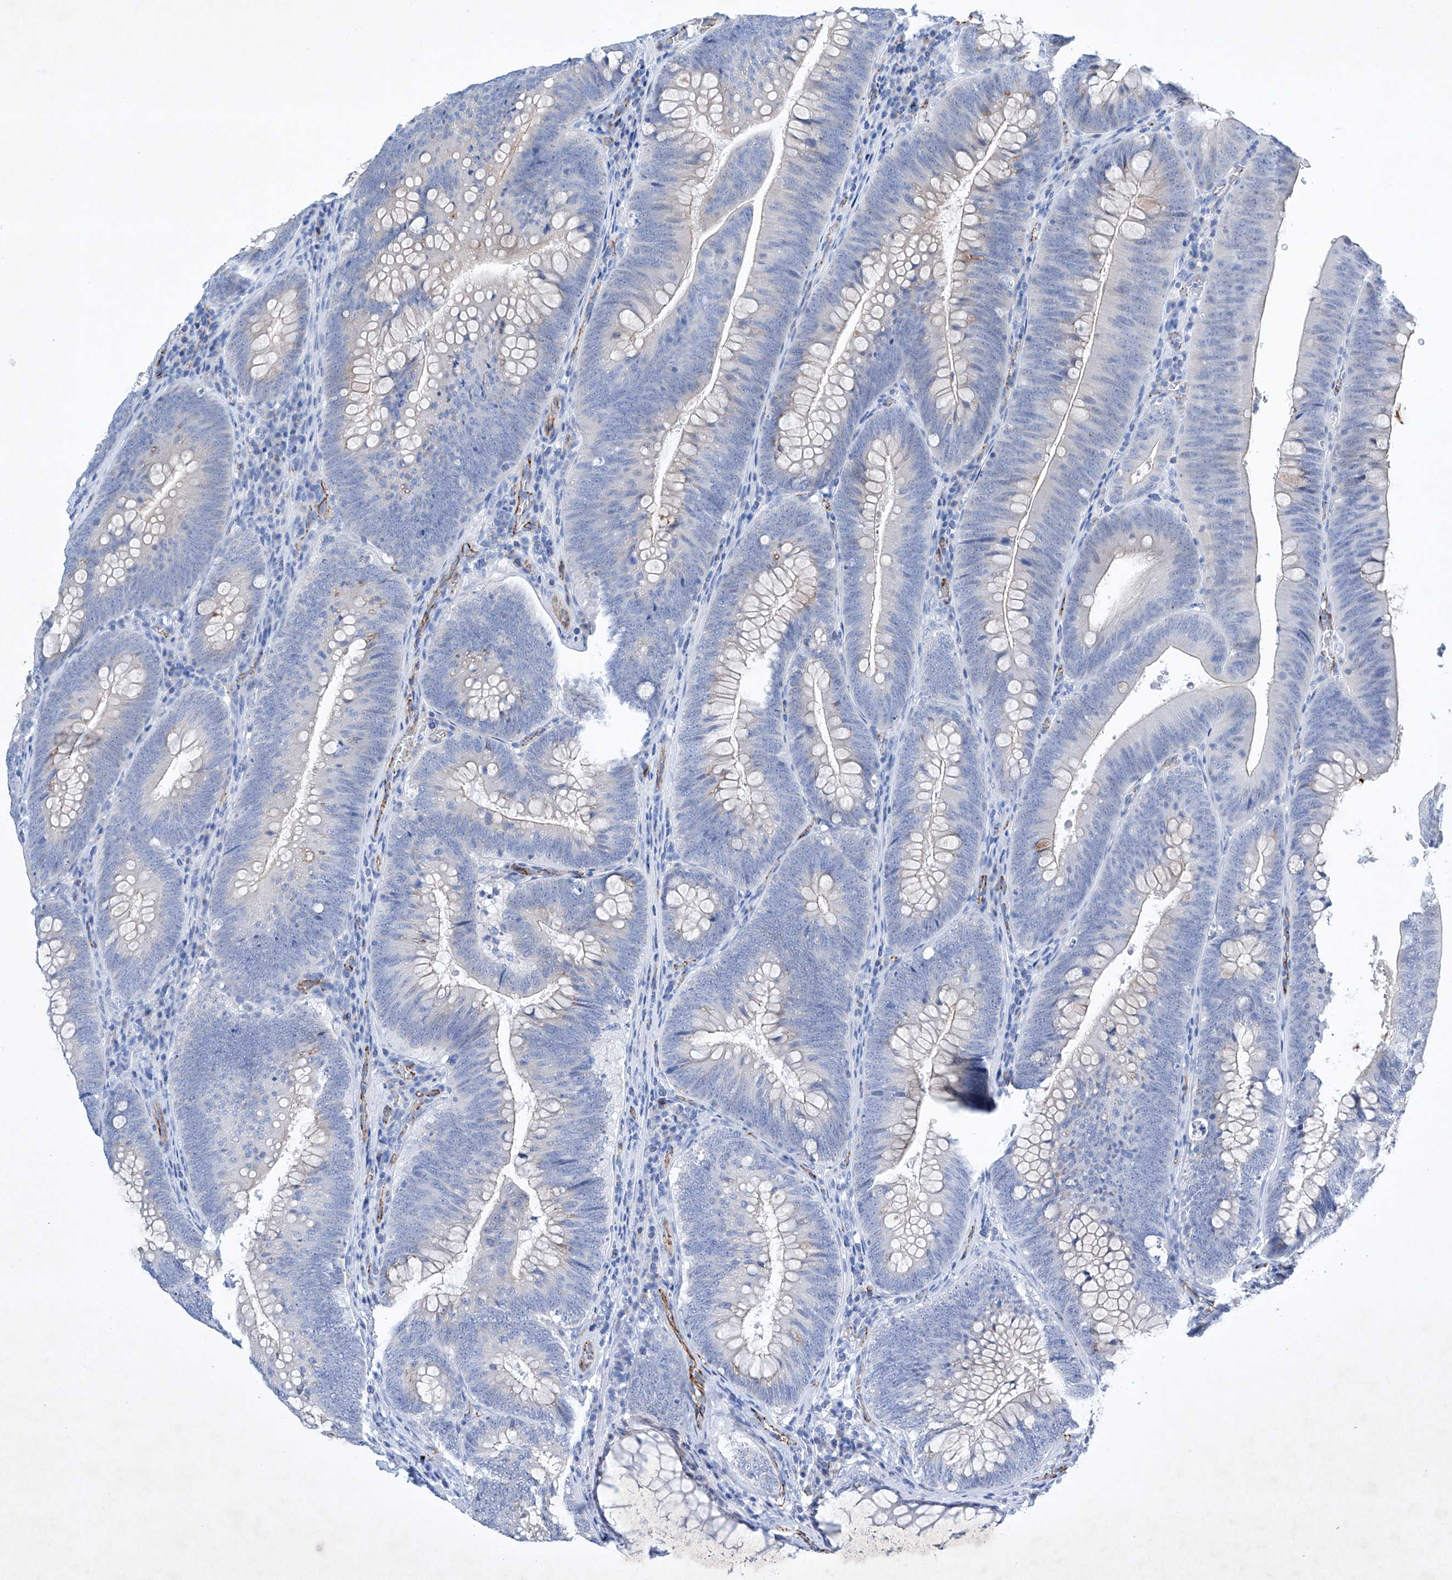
{"staining": {"intensity": "weak", "quantity": "<25%", "location": "cytoplasmic/membranous"}, "tissue": "colorectal cancer", "cell_type": "Tumor cells", "image_type": "cancer", "snomed": [{"axis": "morphology", "description": "Normal tissue, NOS"}, {"axis": "topography", "description": "Colon"}], "caption": "This is a histopathology image of IHC staining of colorectal cancer, which shows no staining in tumor cells.", "gene": "ETV7", "patient": {"sex": "female", "age": 82}}